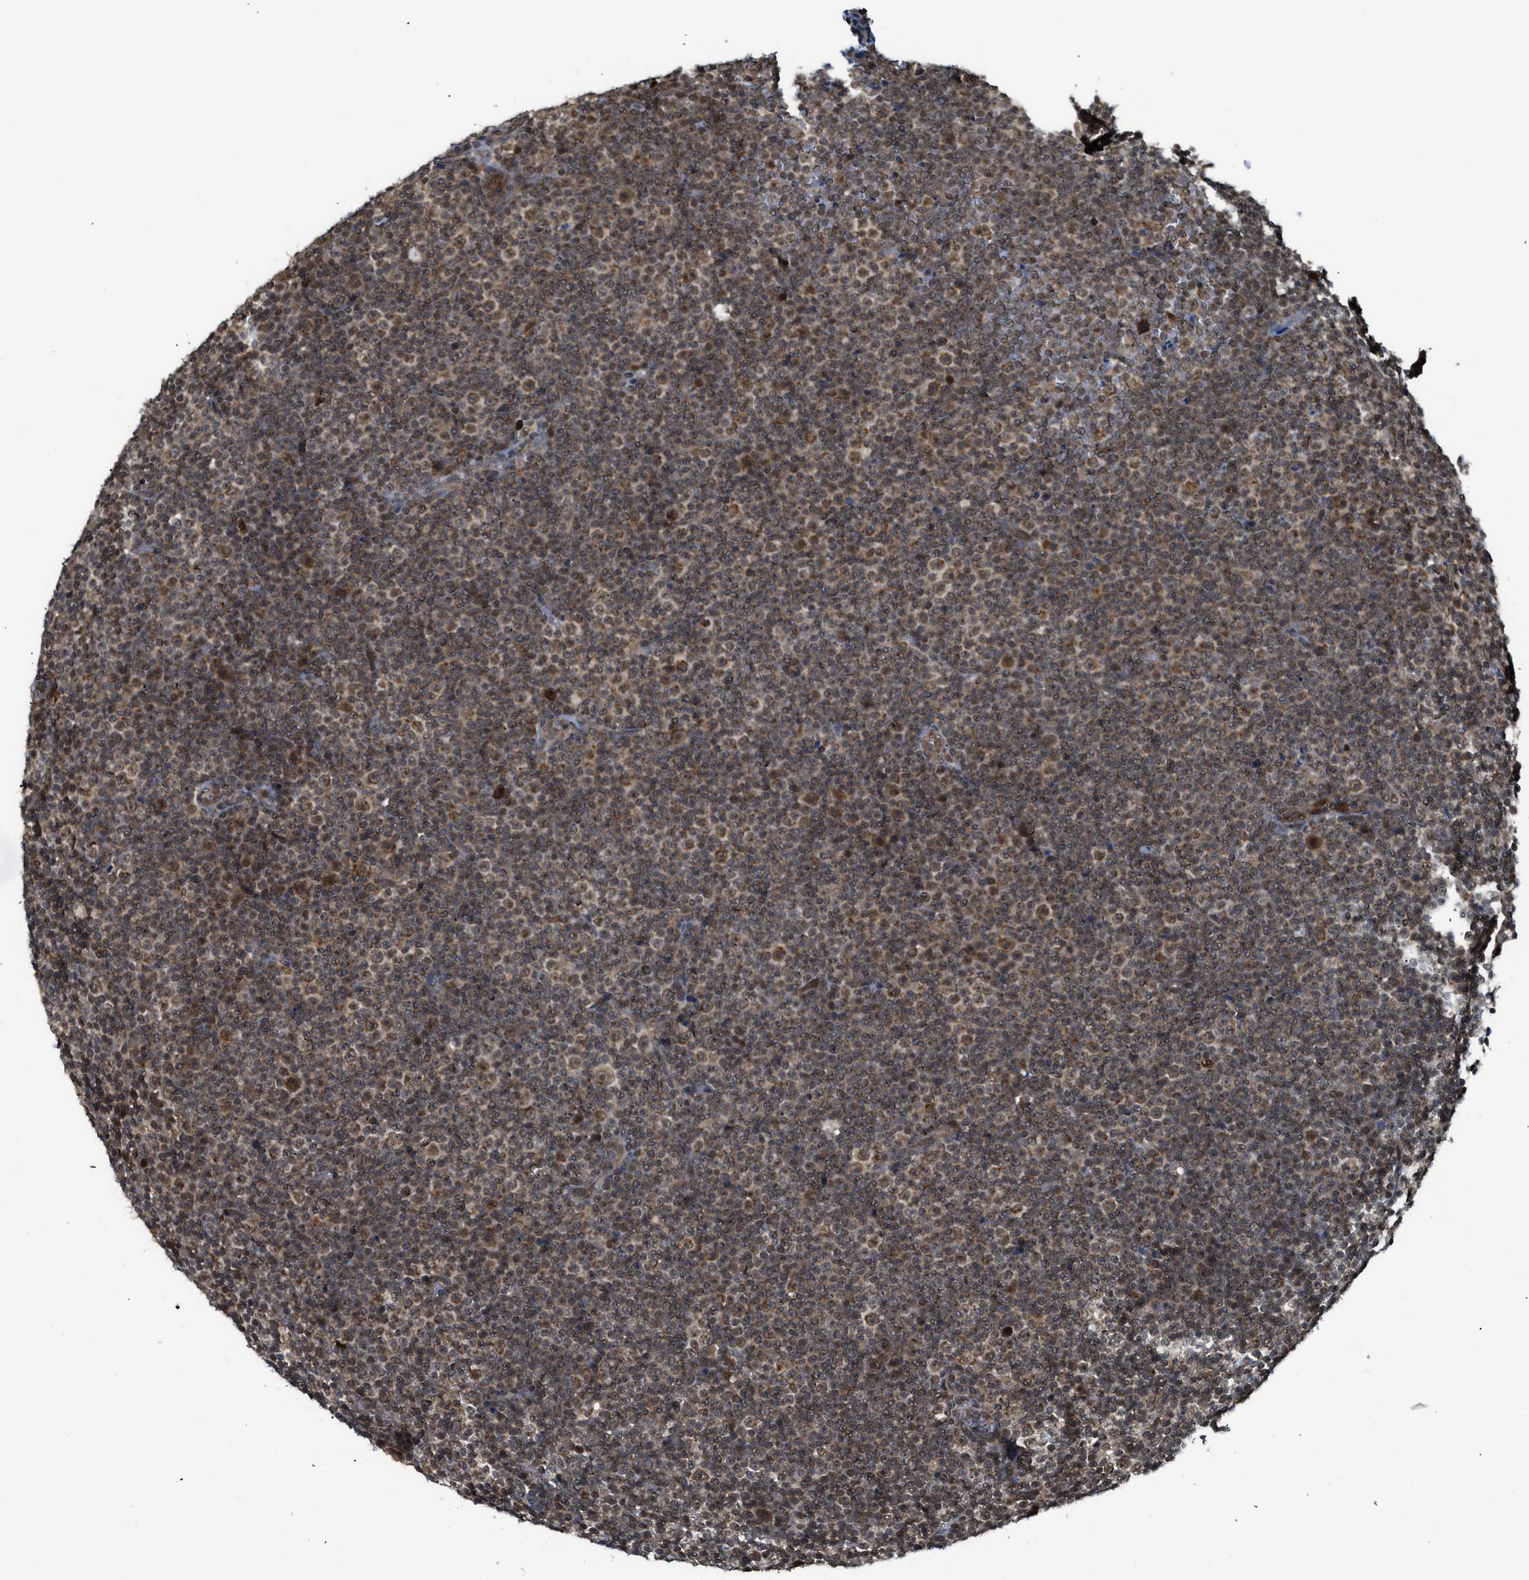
{"staining": {"intensity": "moderate", "quantity": ">75%", "location": "cytoplasmic/membranous,nuclear"}, "tissue": "lymphoma", "cell_type": "Tumor cells", "image_type": "cancer", "snomed": [{"axis": "morphology", "description": "Malignant lymphoma, non-Hodgkin's type, Low grade"}, {"axis": "topography", "description": "Lymph node"}], "caption": "The histopathology image shows a brown stain indicating the presence of a protein in the cytoplasmic/membranous and nuclear of tumor cells in lymphoma.", "gene": "TACC1", "patient": {"sex": "female", "age": 67}}